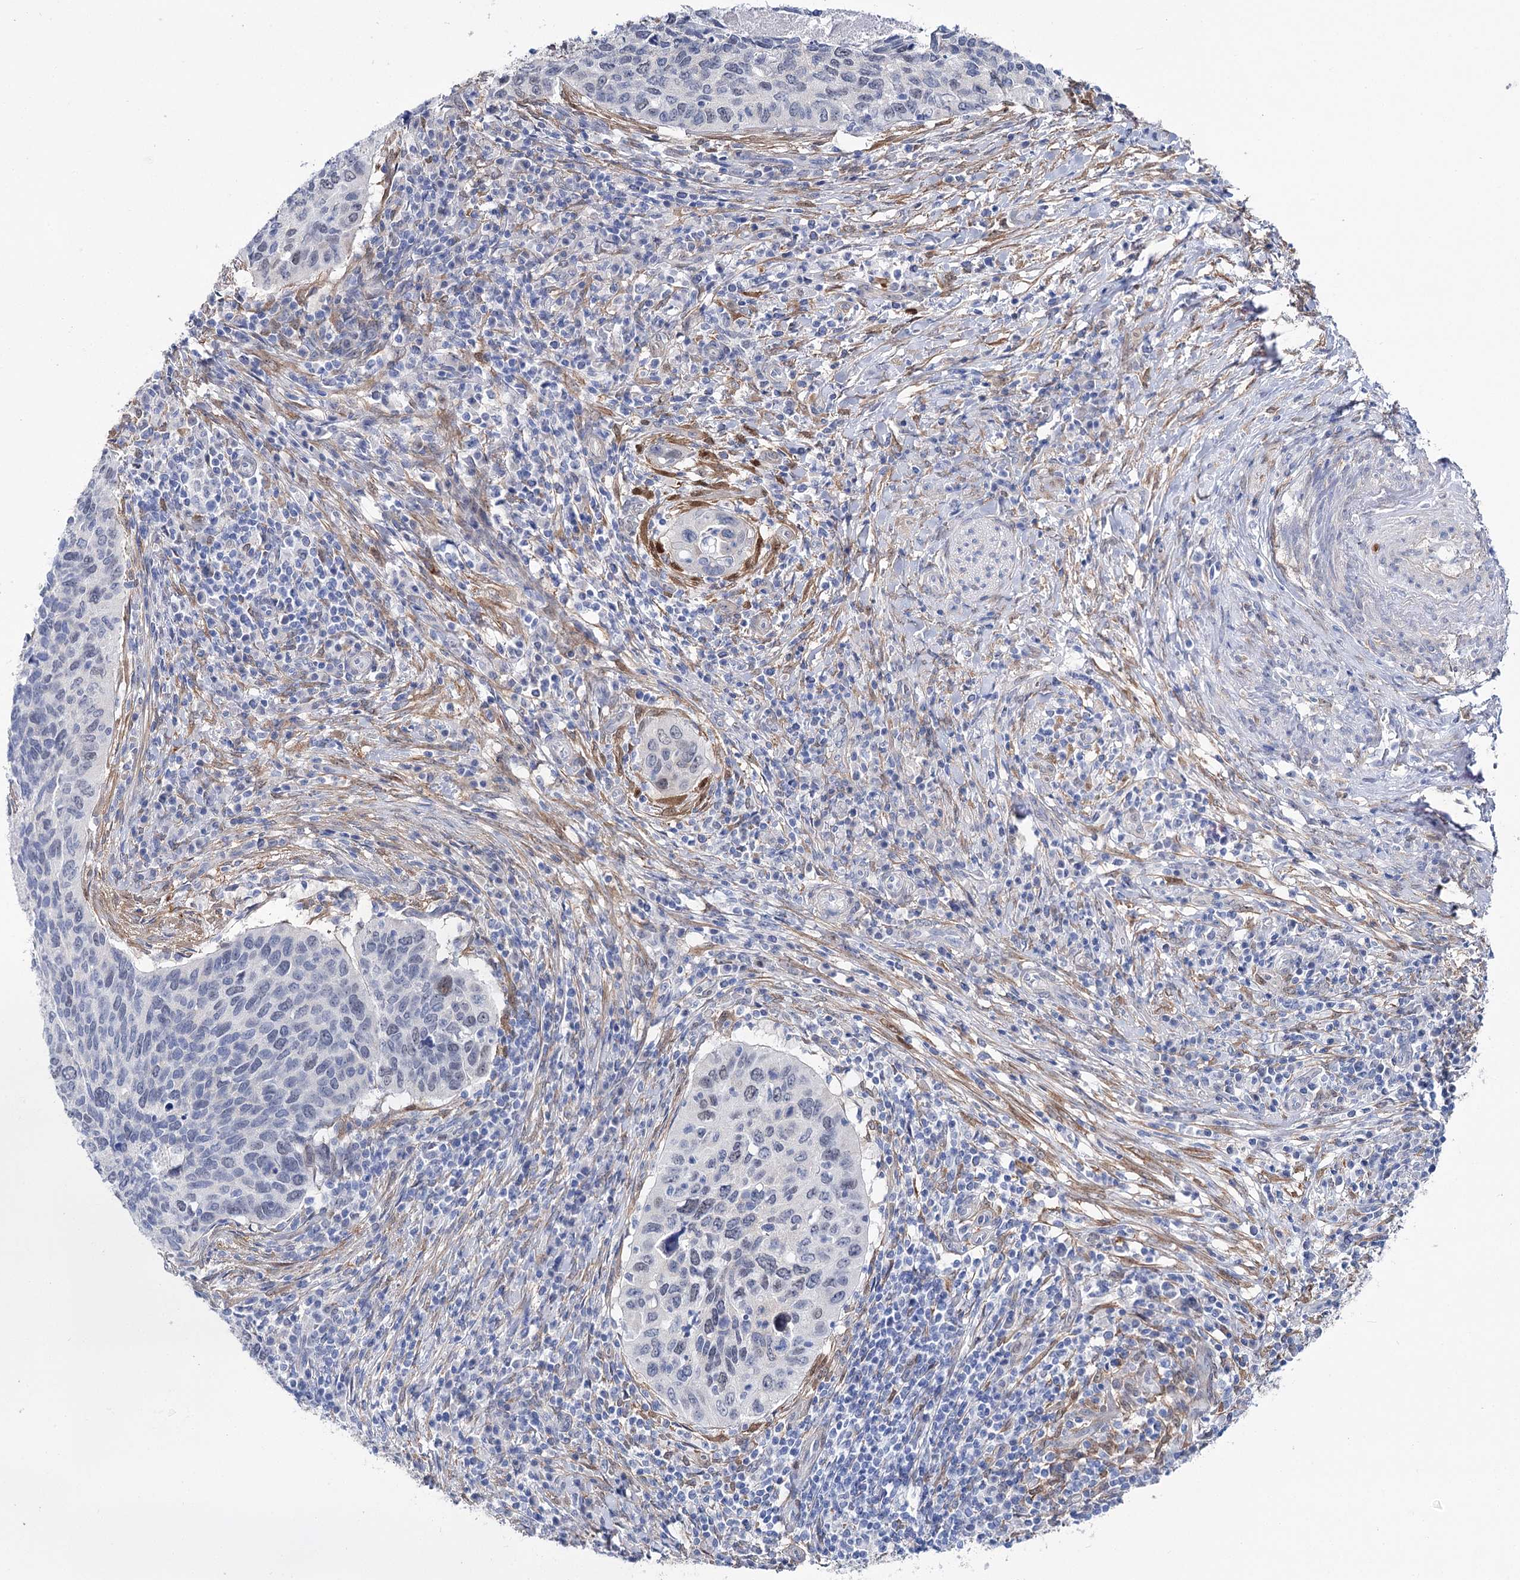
{"staining": {"intensity": "negative", "quantity": "none", "location": "none"}, "tissue": "cervical cancer", "cell_type": "Tumor cells", "image_type": "cancer", "snomed": [{"axis": "morphology", "description": "Squamous cell carcinoma, NOS"}, {"axis": "topography", "description": "Cervix"}], "caption": "Immunohistochemistry of human cervical cancer (squamous cell carcinoma) demonstrates no staining in tumor cells.", "gene": "UGDH", "patient": {"sex": "female", "age": 38}}